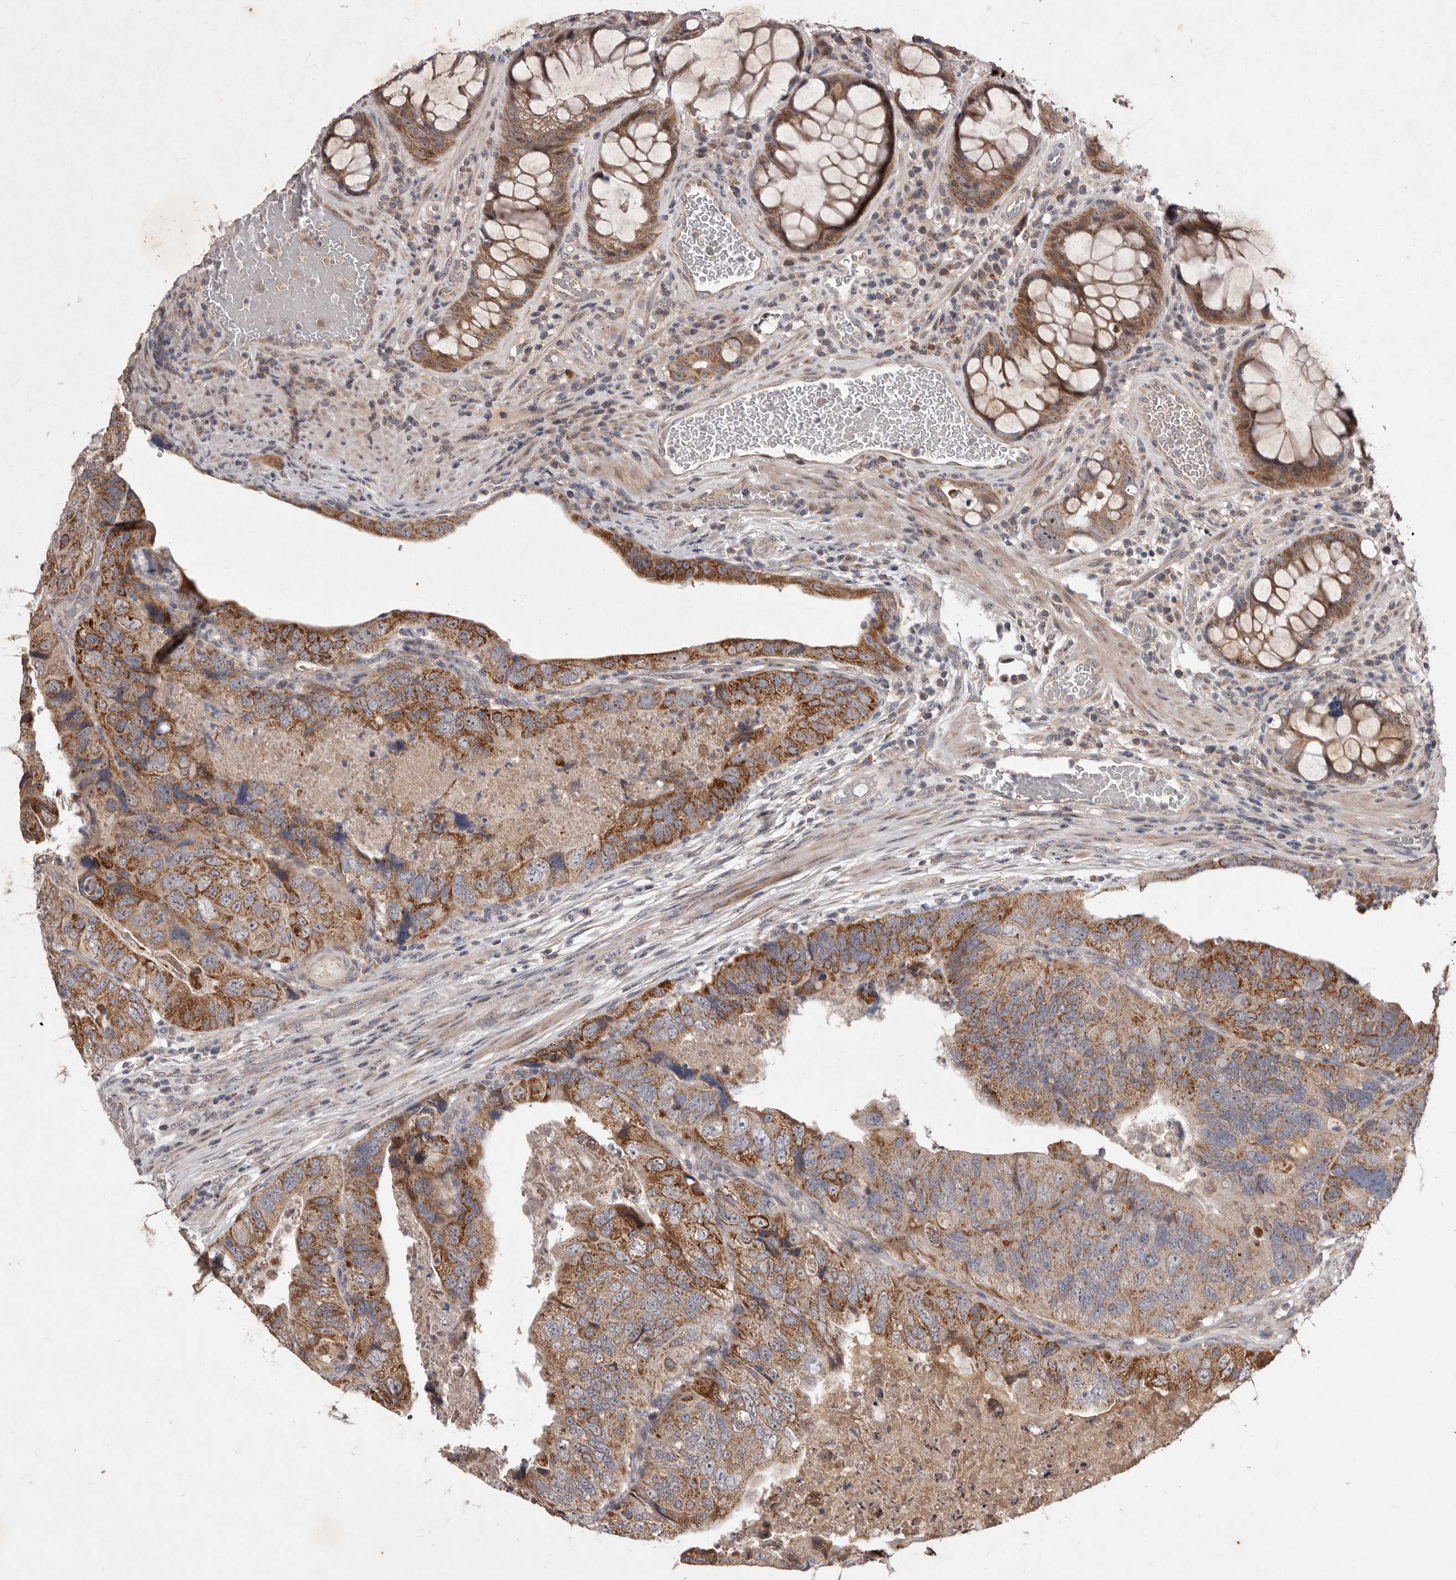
{"staining": {"intensity": "moderate", "quantity": ">75%", "location": "cytoplasmic/membranous"}, "tissue": "colorectal cancer", "cell_type": "Tumor cells", "image_type": "cancer", "snomed": [{"axis": "morphology", "description": "Adenocarcinoma, NOS"}, {"axis": "topography", "description": "Rectum"}], "caption": "Human adenocarcinoma (colorectal) stained with a protein marker exhibits moderate staining in tumor cells.", "gene": "FLAD1", "patient": {"sex": "male", "age": 63}}